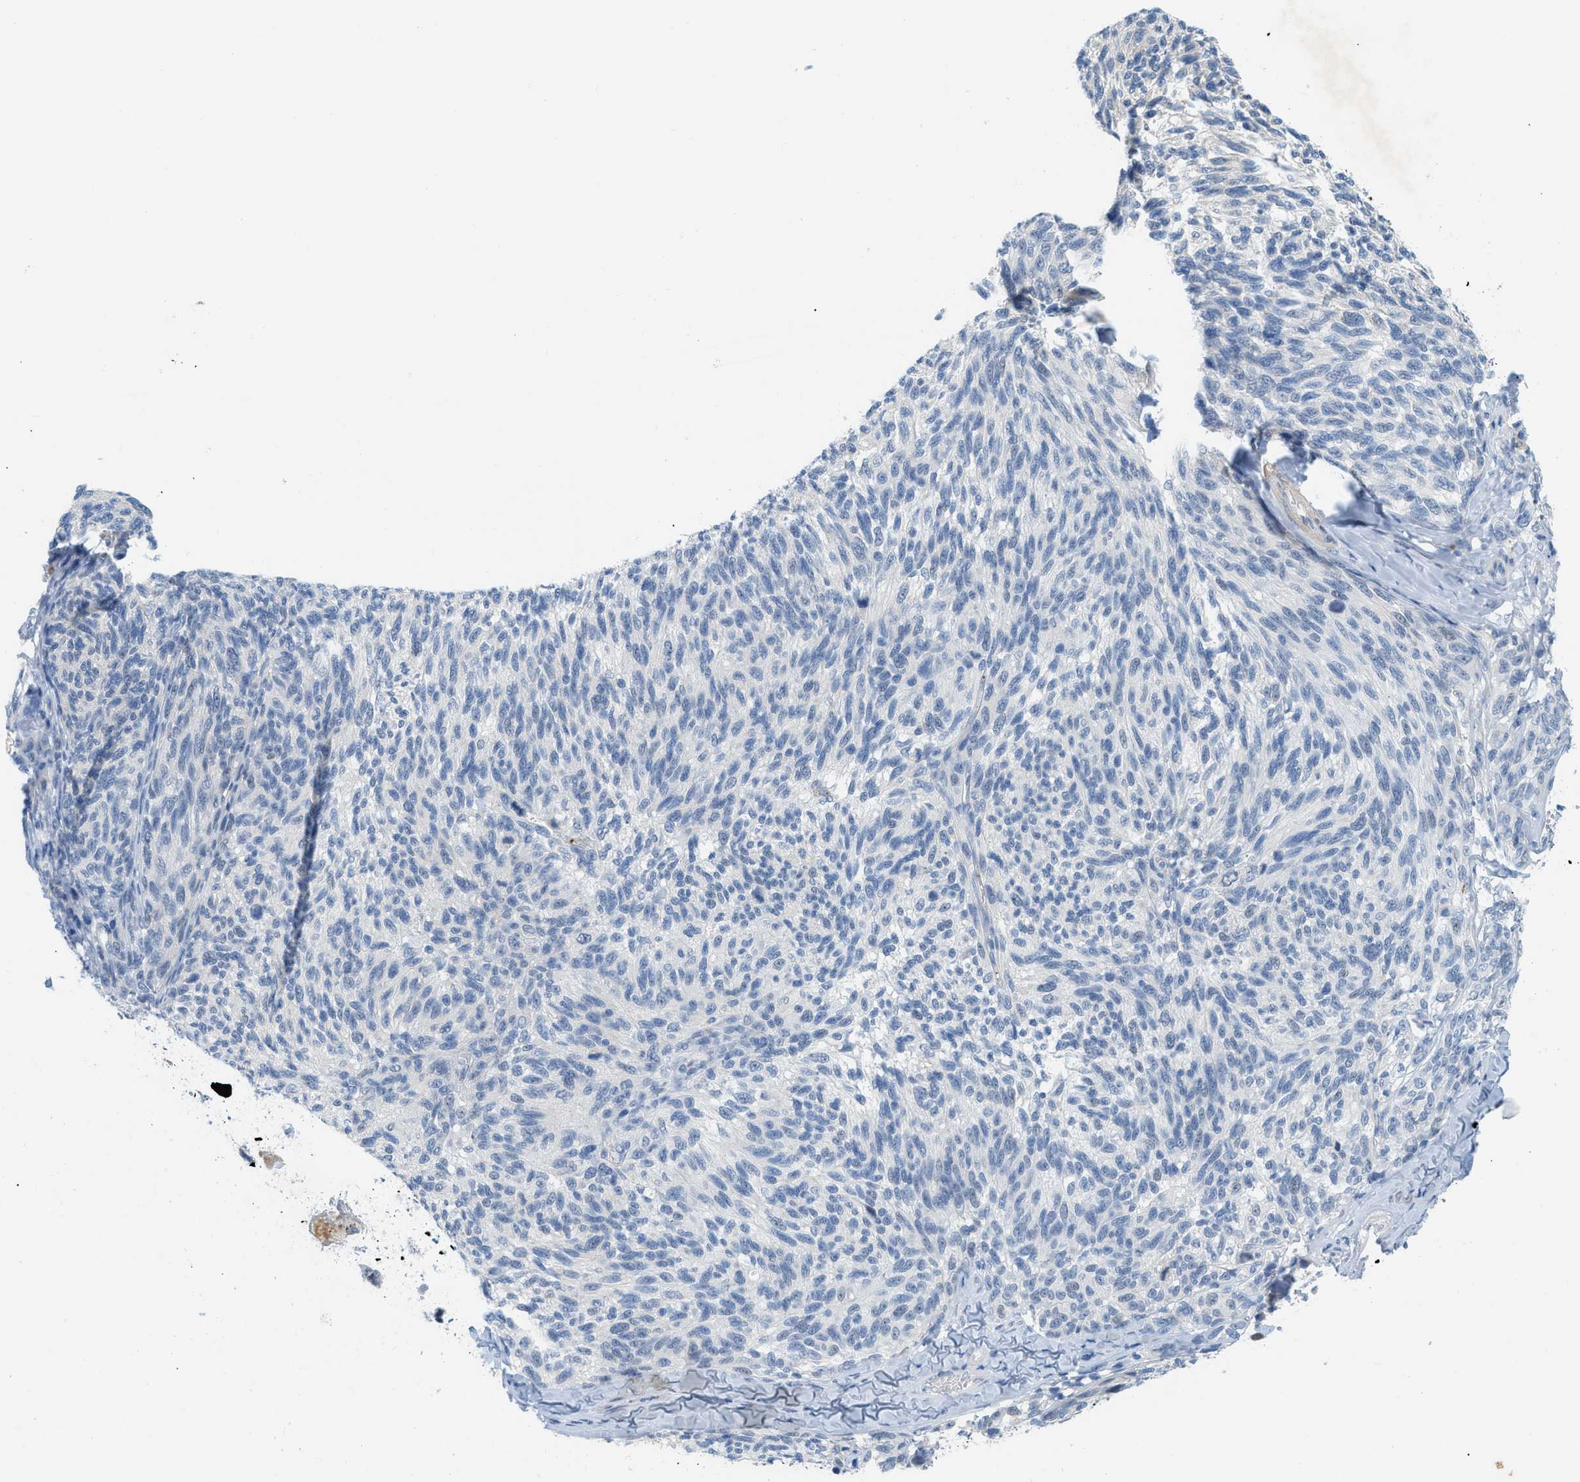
{"staining": {"intensity": "negative", "quantity": "none", "location": "none"}, "tissue": "melanoma", "cell_type": "Tumor cells", "image_type": "cancer", "snomed": [{"axis": "morphology", "description": "Malignant melanoma, NOS"}, {"axis": "topography", "description": "Skin"}], "caption": "Malignant melanoma stained for a protein using IHC demonstrates no staining tumor cells.", "gene": "HLTF", "patient": {"sex": "female", "age": 73}}